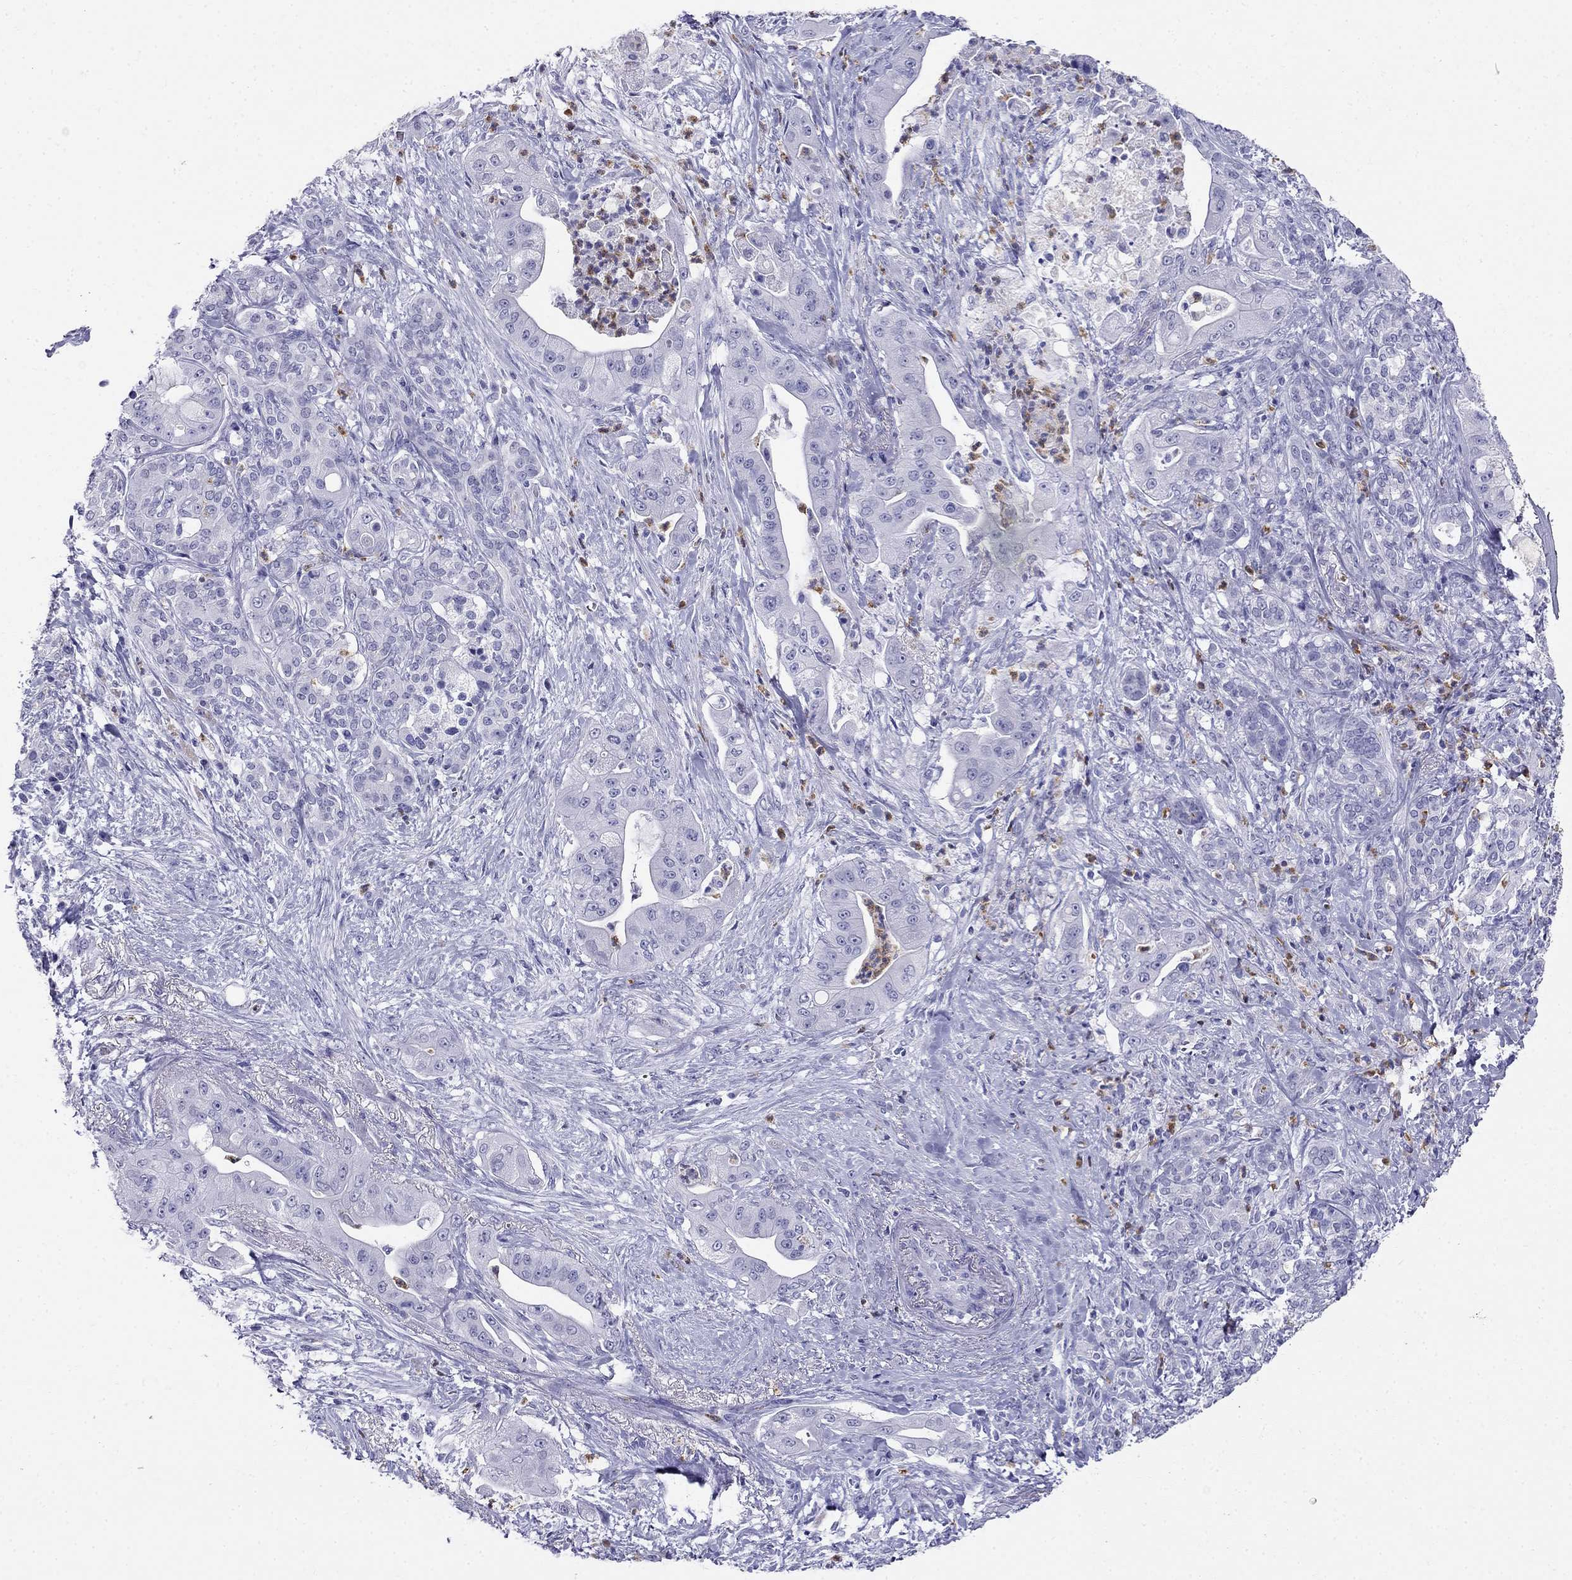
{"staining": {"intensity": "negative", "quantity": "none", "location": "none"}, "tissue": "pancreatic cancer", "cell_type": "Tumor cells", "image_type": "cancer", "snomed": [{"axis": "morphology", "description": "Normal tissue, NOS"}, {"axis": "morphology", "description": "Inflammation, NOS"}, {"axis": "morphology", "description": "Adenocarcinoma, NOS"}, {"axis": "topography", "description": "Pancreas"}], "caption": "This is an immunohistochemistry photomicrograph of human adenocarcinoma (pancreatic). There is no expression in tumor cells.", "gene": "PPP1R36", "patient": {"sex": "male", "age": 57}}